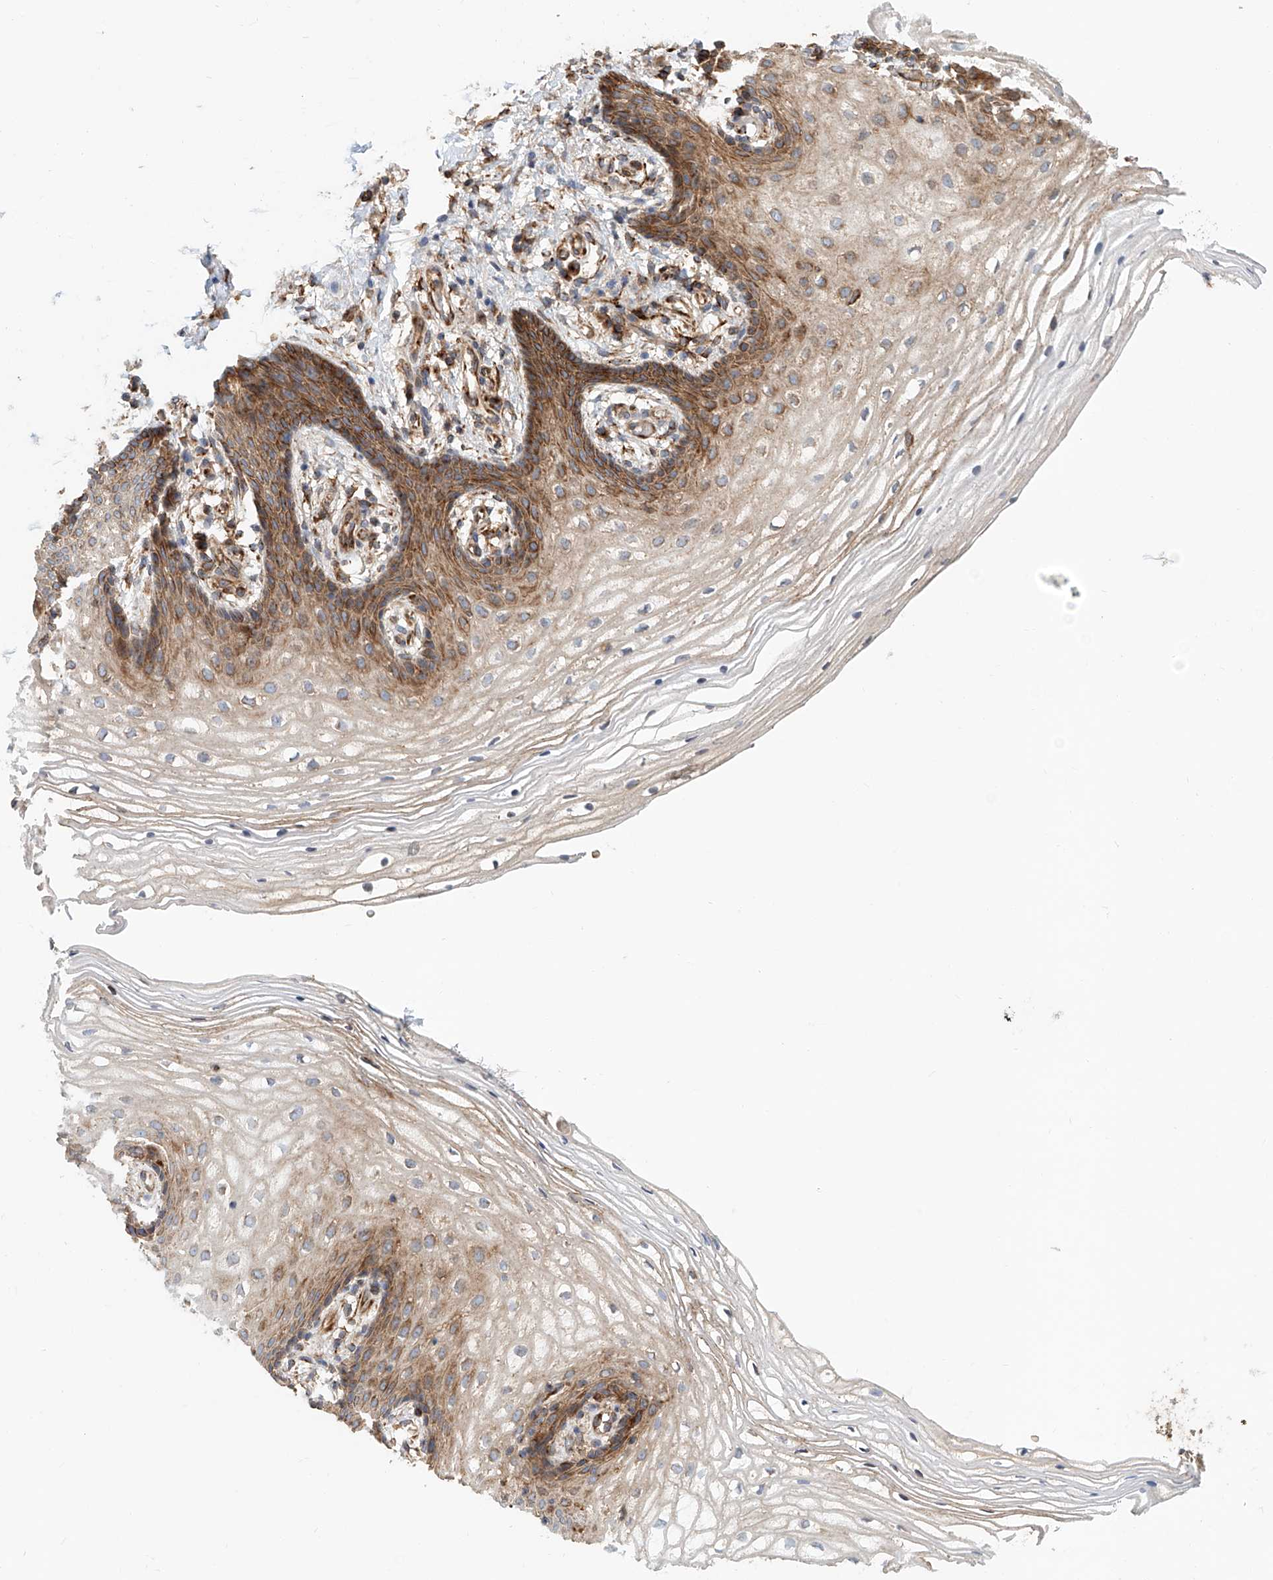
{"staining": {"intensity": "moderate", "quantity": "25%-75%", "location": "cytoplasmic/membranous"}, "tissue": "vagina", "cell_type": "Squamous epithelial cells", "image_type": "normal", "snomed": [{"axis": "morphology", "description": "Normal tissue, NOS"}, {"axis": "topography", "description": "Vagina"}], "caption": "A medium amount of moderate cytoplasmic/membranous expression is present in about 25%-75% of squamous epithelial cells in benign vagina. The staining was performed using DAB (3,3'-diaminobenzidine), with brown indicating positive protein expression. Nuclei are stained blue with hematoxylin.", "gene": "HGSNAT", "patient": {"sex": "female", "age": 60}}